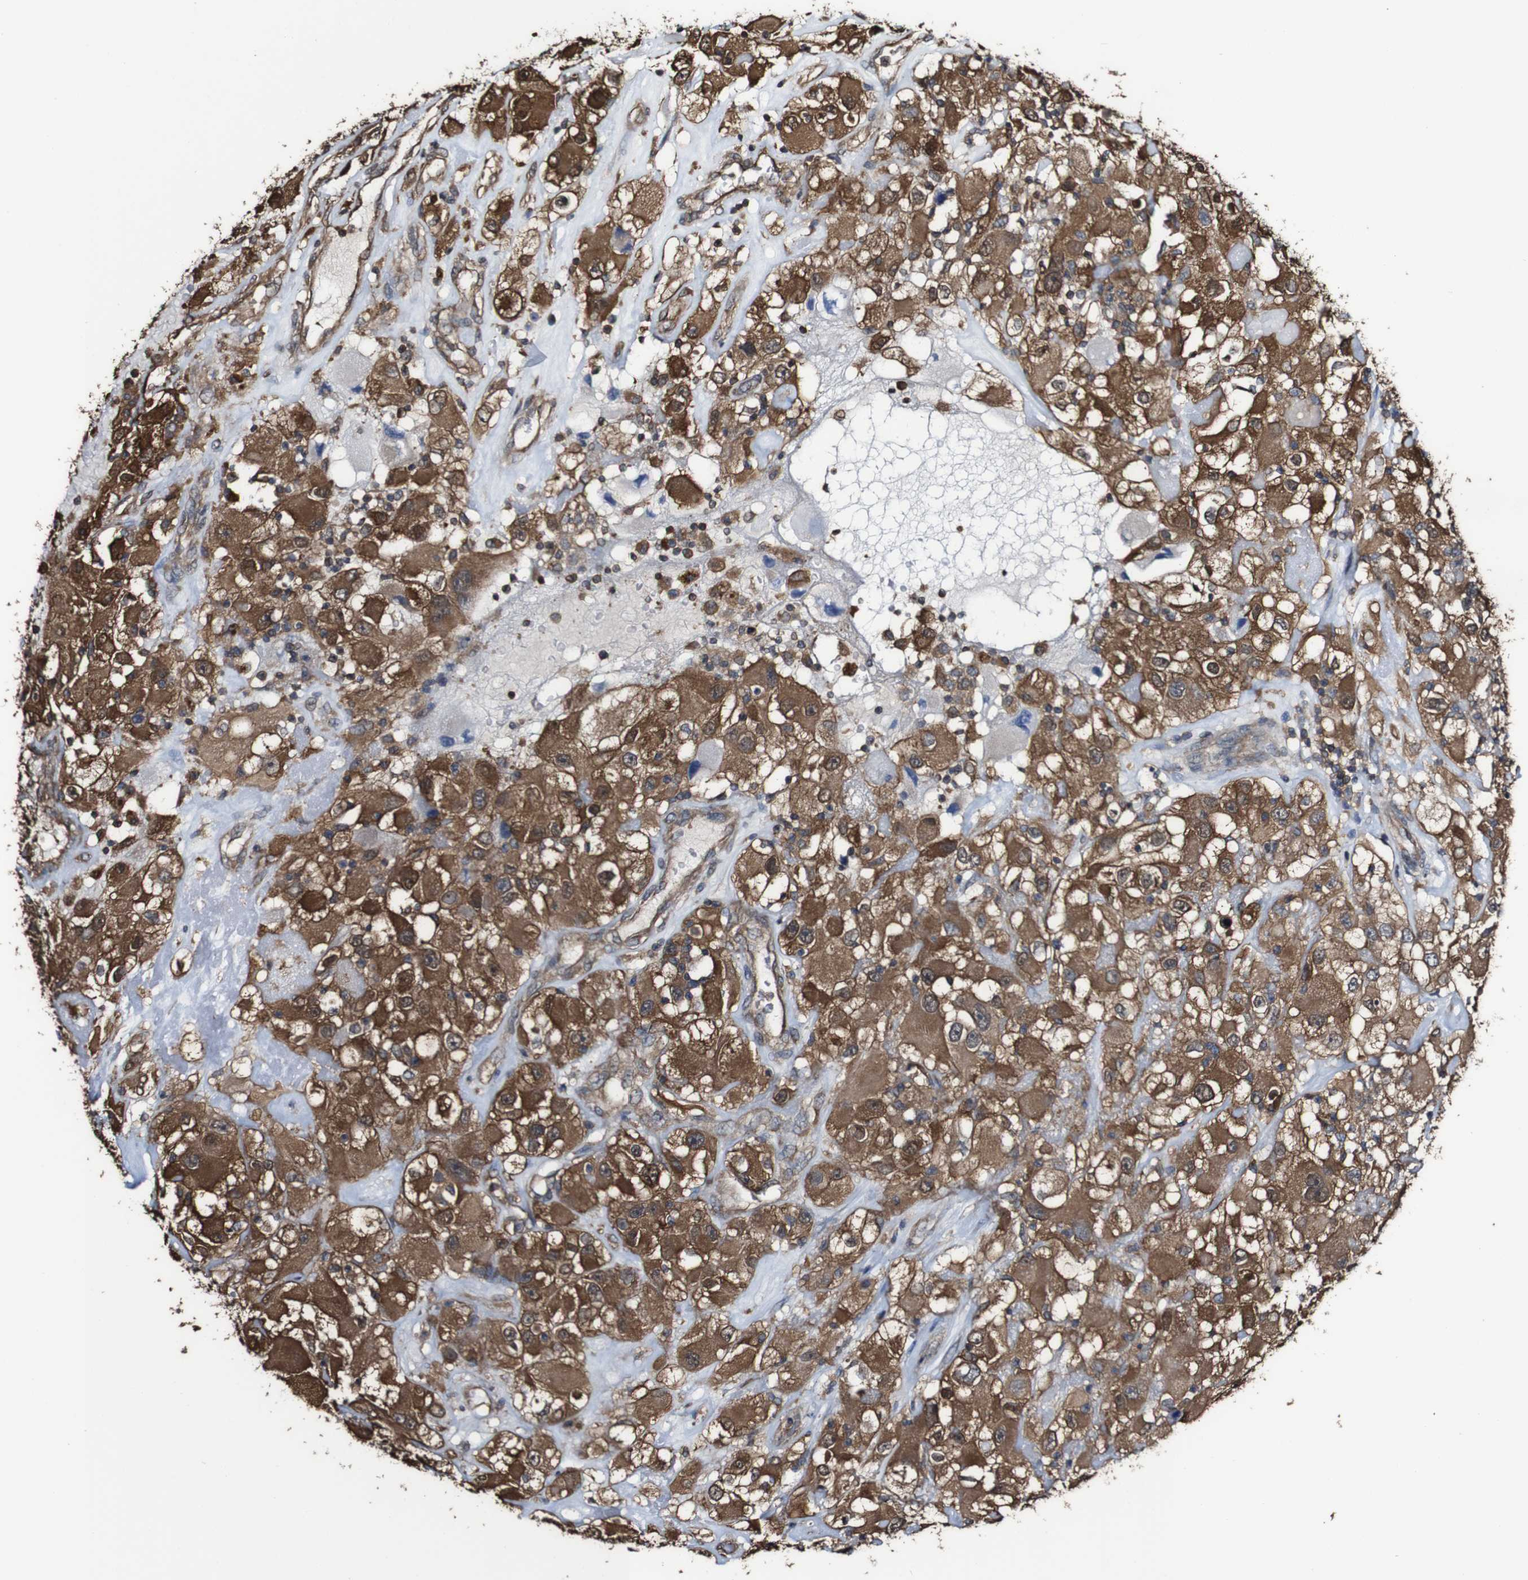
{"staining": {"intensity": "moderate", "quantity": ">75%", "location": "cytoplasmic/membranous"}, "tissue": "renal cancer", "cell_type": "Tumor cells", "image_type": "cancer", "snomed": [{"axis": "morphology", "description": "Adenocarcinoma, NOS"}, {"axis": "topography", "description": "Kidney"}], "caption": "A high-resolution micrograph shows immunohistochemistry staining of renal adenocarcinoma, which displays moderate cytoplasmic/membranous positivity in approximately >75% of tumor cells.", "gene": "PTPRR", "patient": {"sex": "female", "age": 52}}